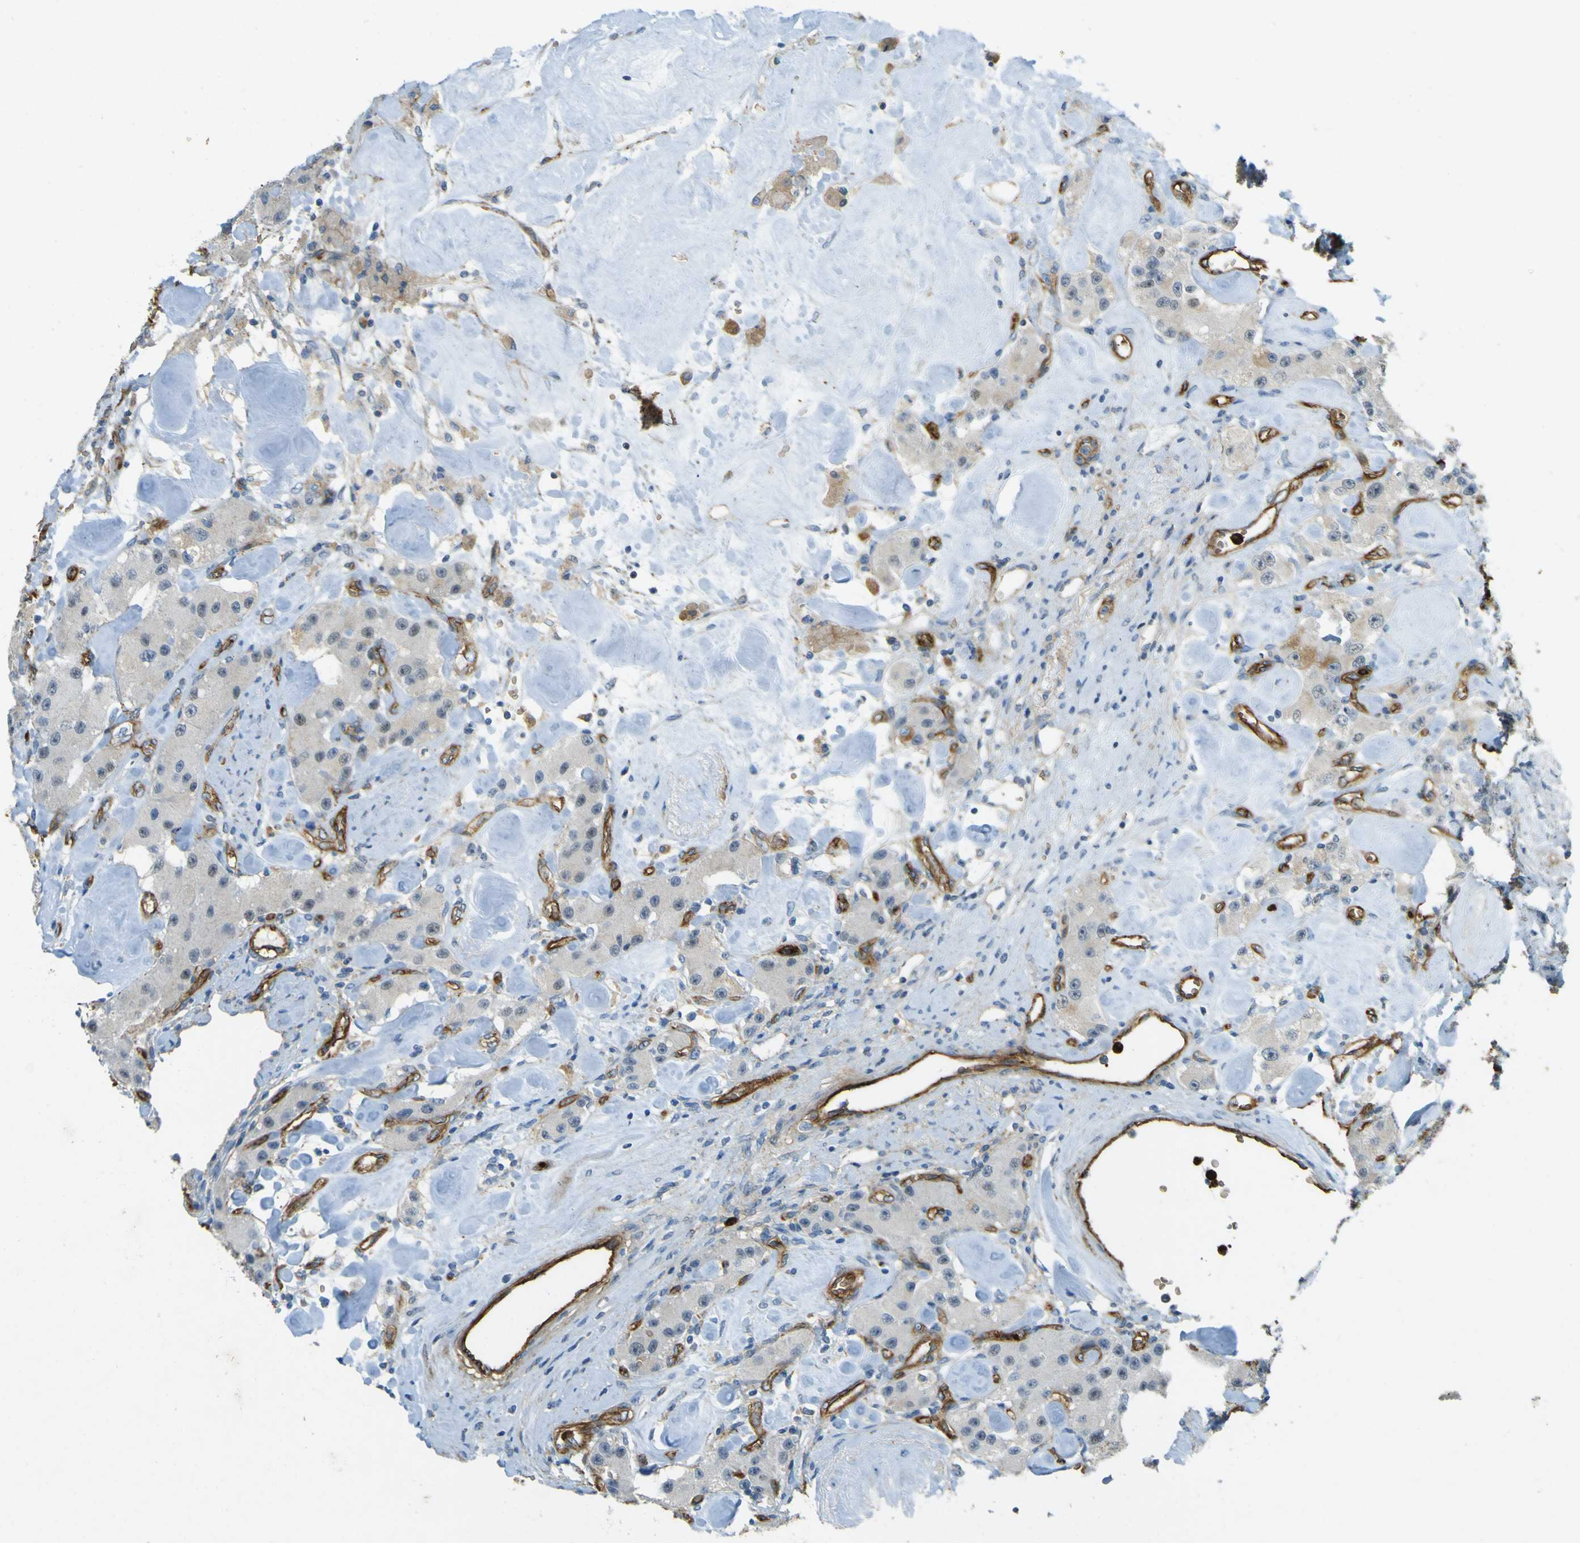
{"staining": {"intensity": "negative", "quantity": "none", "location": "none"}, "tissue": "carcinoid", "cell_type": "Tumor cells", "image_type": "cancer", "snomed": [{"axis": "morphology", "description": "Carcinoid, malignant, NOS"}, {"axis": "topography", "description": "Pancreas"}], "caption": "An image of malignant carcinoid stained for a protein reveals no brown staining in tumor cells. The staining is performed using DAB (3,3'-diaminobenzidine) brown chromogen with nuclei counter-stained in using hematoxylin.", "gene": "PLXDC1", "patient": {"sex": "male", "age": 41}}